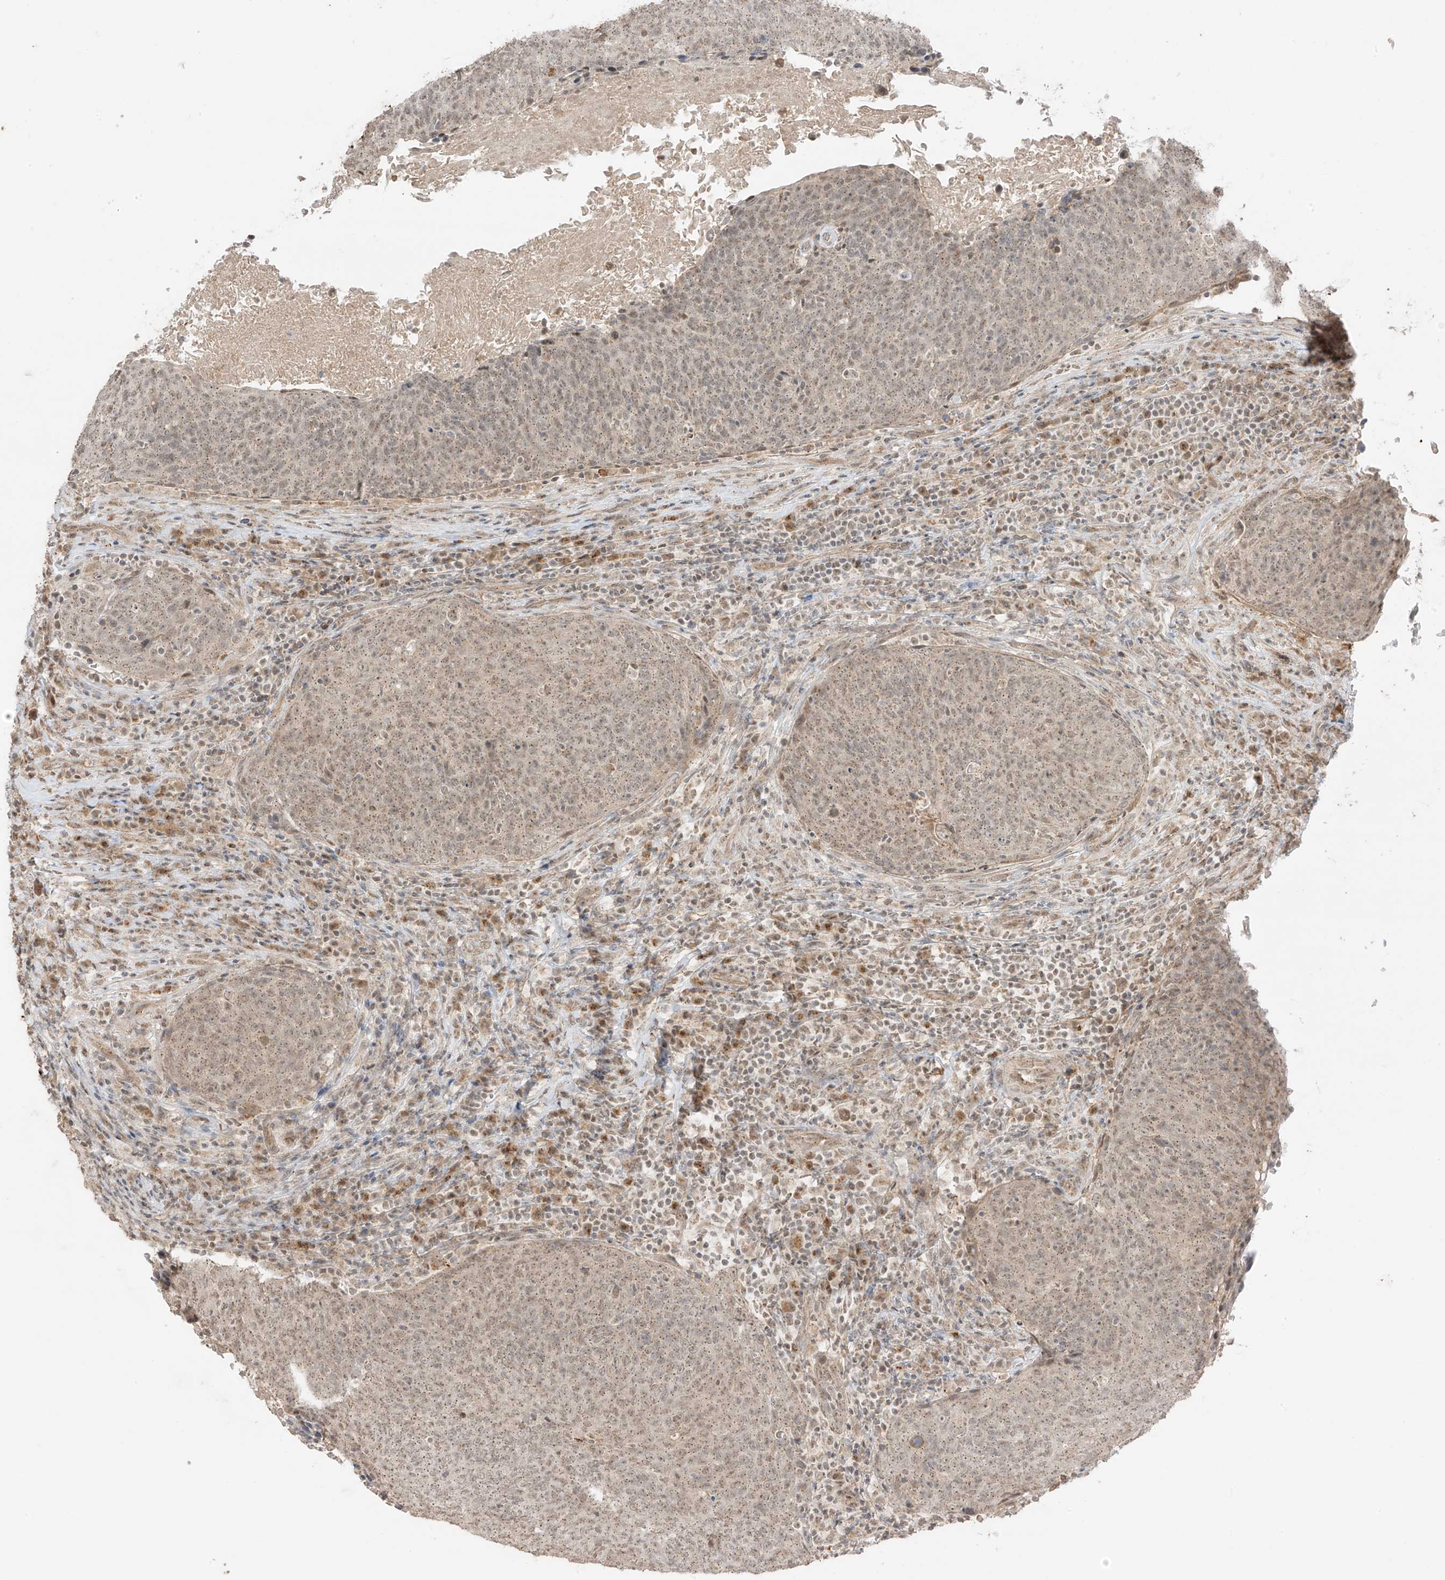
{"staining": {"intensity": "moderate", "quantity": ">75%", "location": "cytoplasmic/membranous"}, "tissue": "head and neck cancer", "cell_type": "Tumor cells", "image_type": "cancer", "snomed": [{"axis": "morphology", "description": "Squamous cell carcinoma, NOS"}, {"axis": "morphology", "description": "Squamous cell carcinoma, metastatic, NOS"}, {"axis": "topography", "description": "Lymph node"}, {"axis": "topography", "description": "Head-Neck"}], "caption": "Immunohistochemical staining of human head and neck cancer shows medium levels of moderate cytoplasmic/membranous protein staining in approximately >75% of tumor cells.", "gene": "N4BP3", "patient": {"sex": "male", "age": 62}}